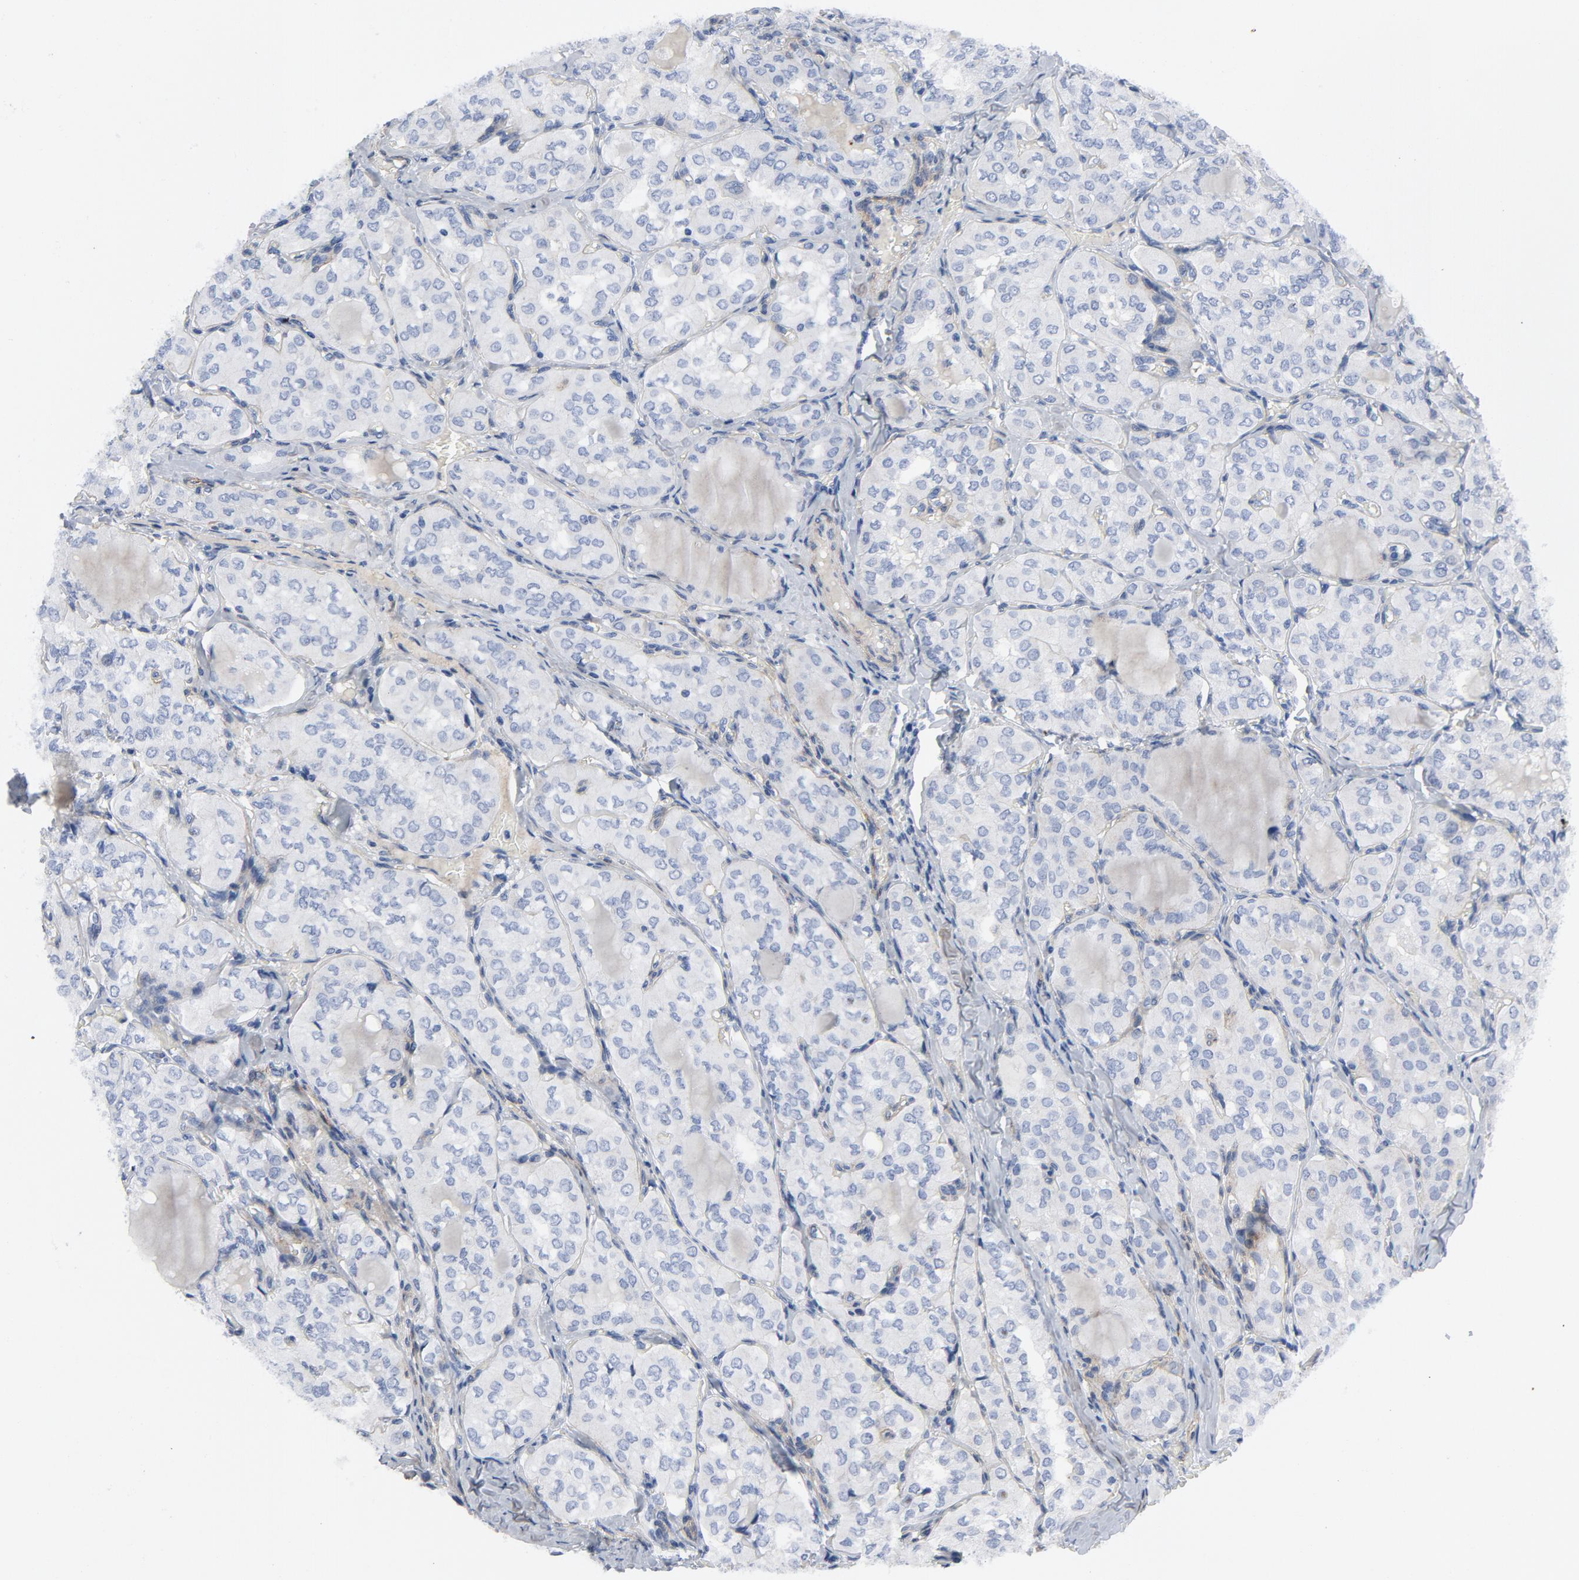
{"staining": {"intensity": "negative", "quantity": "none", "location": "none"}, "tissue": "thyroid cancer", "cell_type": "Tumor cells", "image_type": "cancer", "snomed": [{"axis": "morphology", "description": "Papillary adenocarcinoma, NOS"}, {"axis": "topography", "description": "Thyroid gland"}], "caption": "Tumor cells are negative for brown protein staining in thyroid papillary adenocarcinoma.", "gene": "LAMC1", "patient": {"sex": "male", "age": 20}}